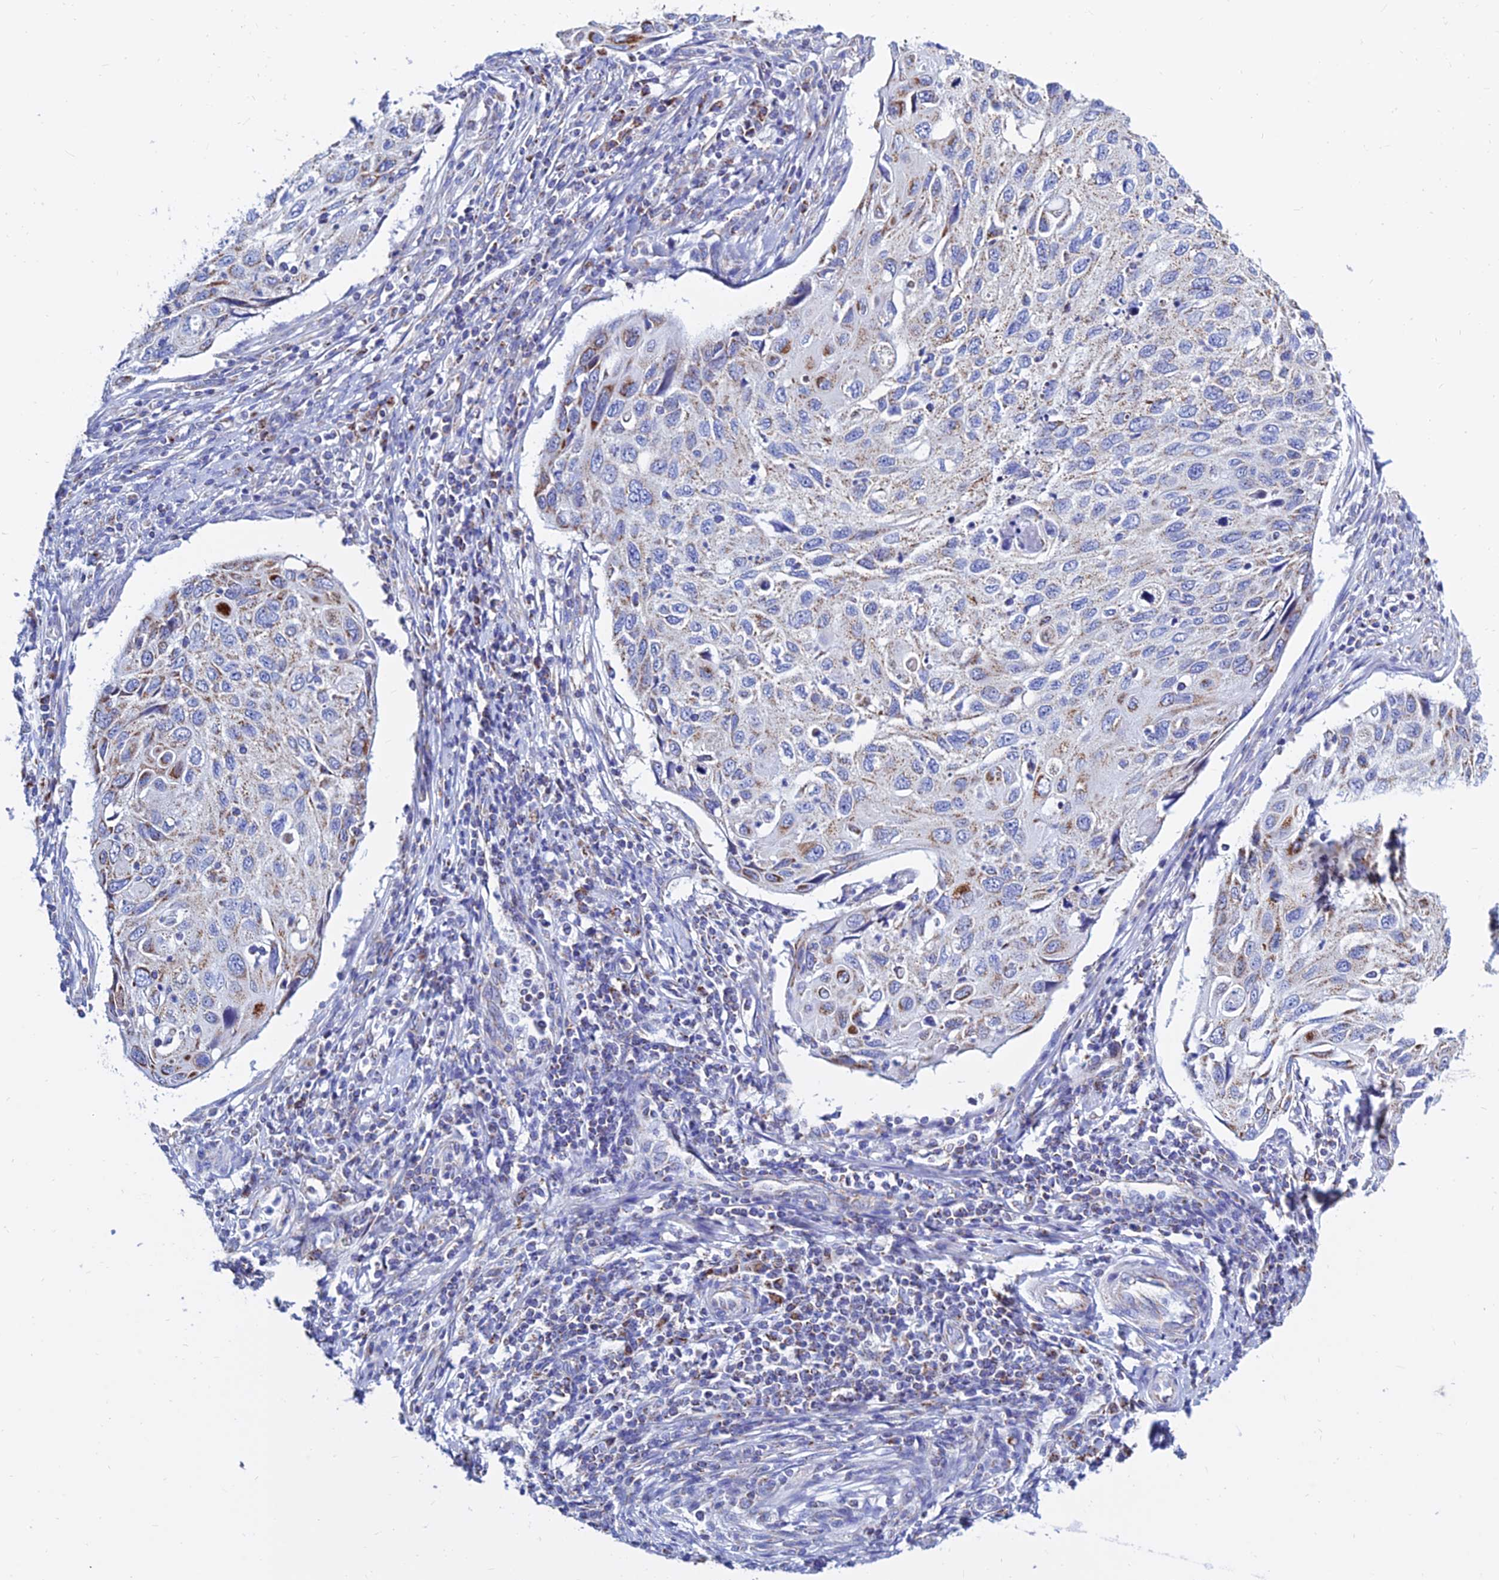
{"staining": {"intensity": "moderate", "quantity": "25%-75%", "location": "cytoplasmic/membranous"}, "tissue": "cervical cancer", "cell_type": "Tumor cells", "image_type": "cancer", "snomed": [{"axis": "morphology", "description": "Squamous cell carcinoma, NOS"}, {"axis": "topography", "description": "Cervix"}], "caption": "DAB (3,3'-diaminobenzidine) immunohistochemical staining of human squamous cell carcinoma (cervical) demonstrates moderate cytoplasmic/membranous protein expression in about 25%-75% of tumor cells.", "gene": "MGST1", "patient": {"sex": "female", "age": 70}}